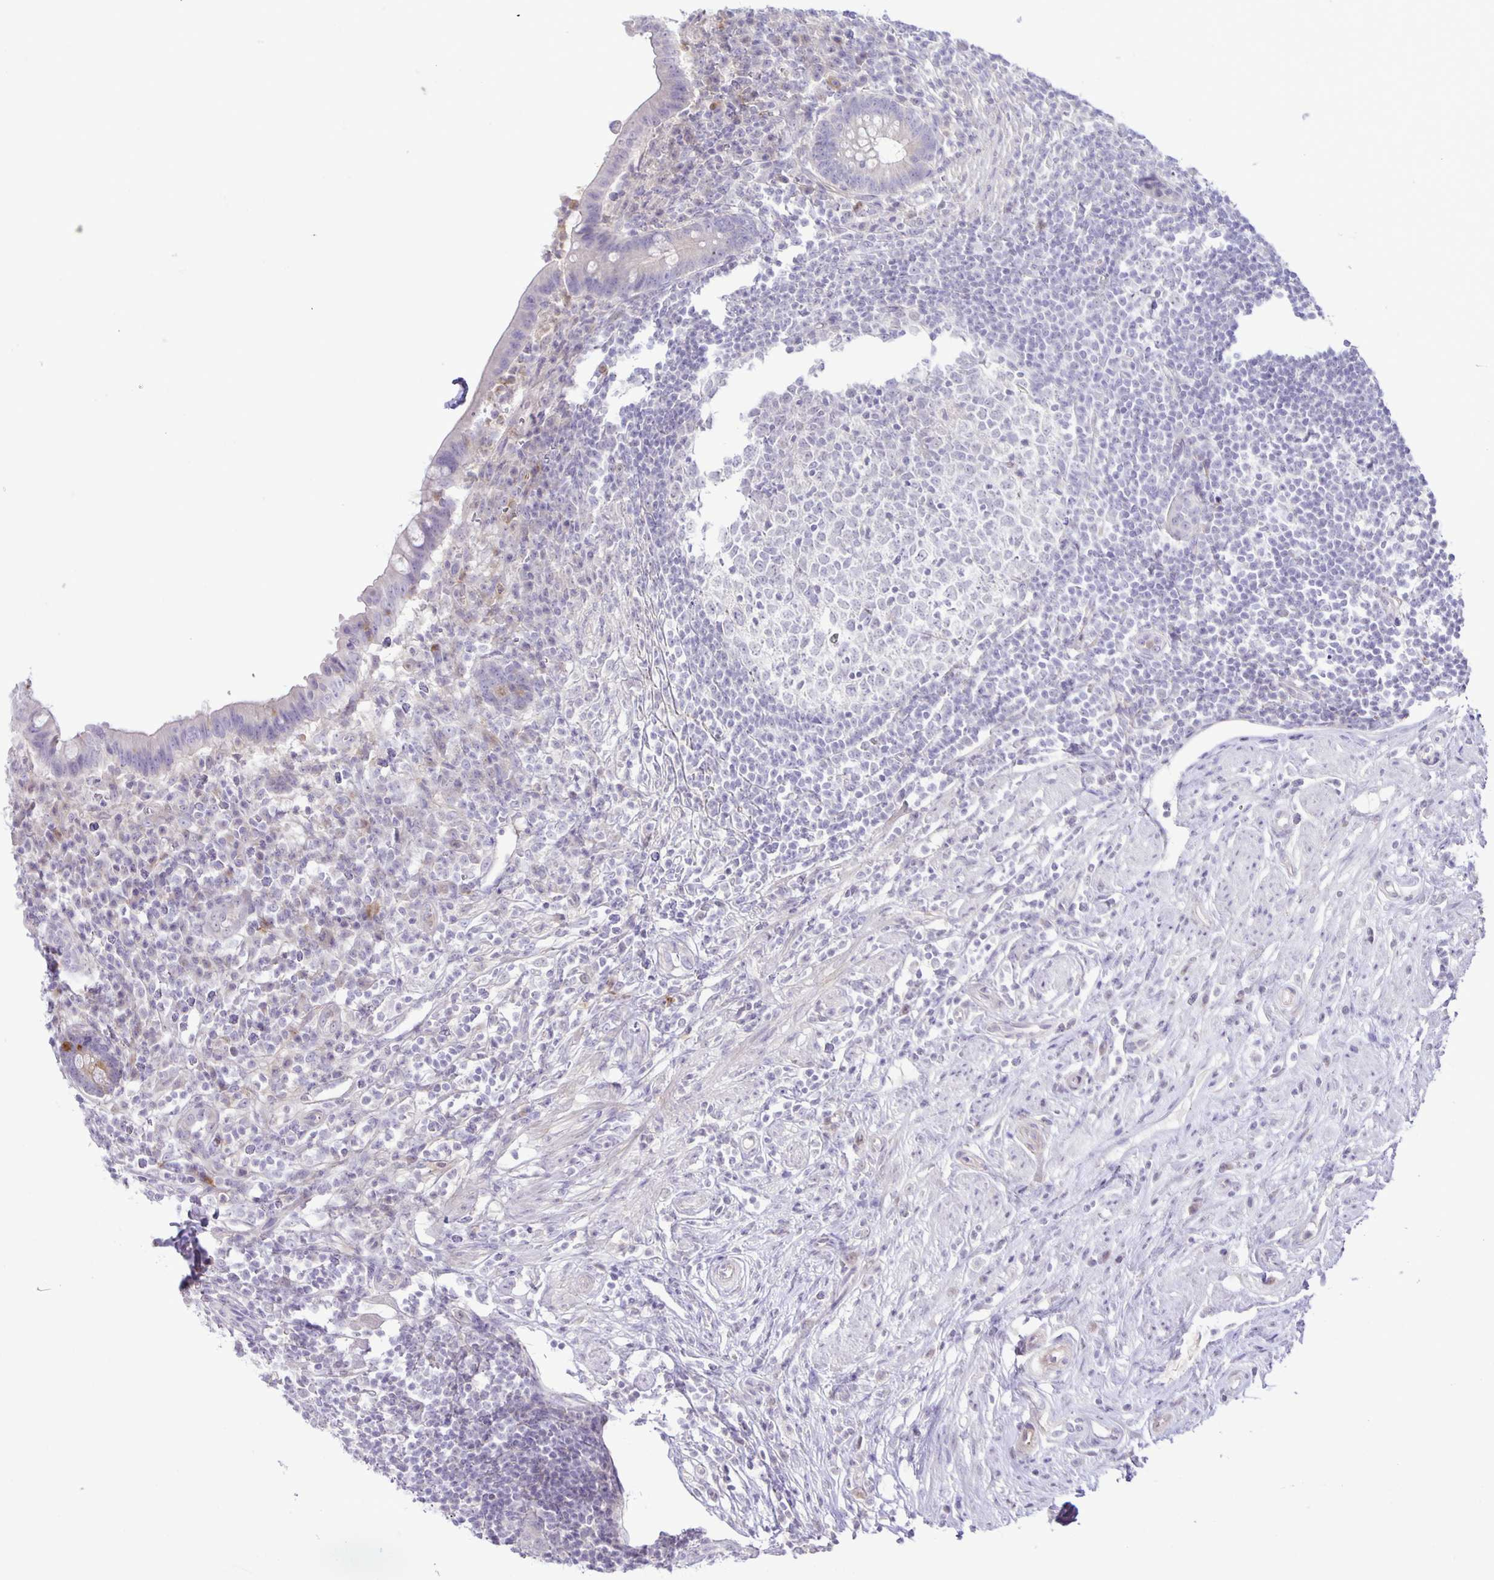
{"staining": {"intensity": "moderate", "quantity": "<25%", "location": "cytoplasmic/membranous"}, "tissue": "appendix", "cell_type": "Glandular cells", "image_type": "normal", "snomed": [{"axis": "morphology", "description": "Normal tissue, NOS"}, {"axis": "topography", "description": "Appendix"}], "caption": "The micrograph exhibits staining of unremarkable appendix, revealing moderate cytoplasmic/membranous protein staining (brown color) within glandular cells.", "gene": "ADCK1", "patient": {"sex": "female", "age": 56}}